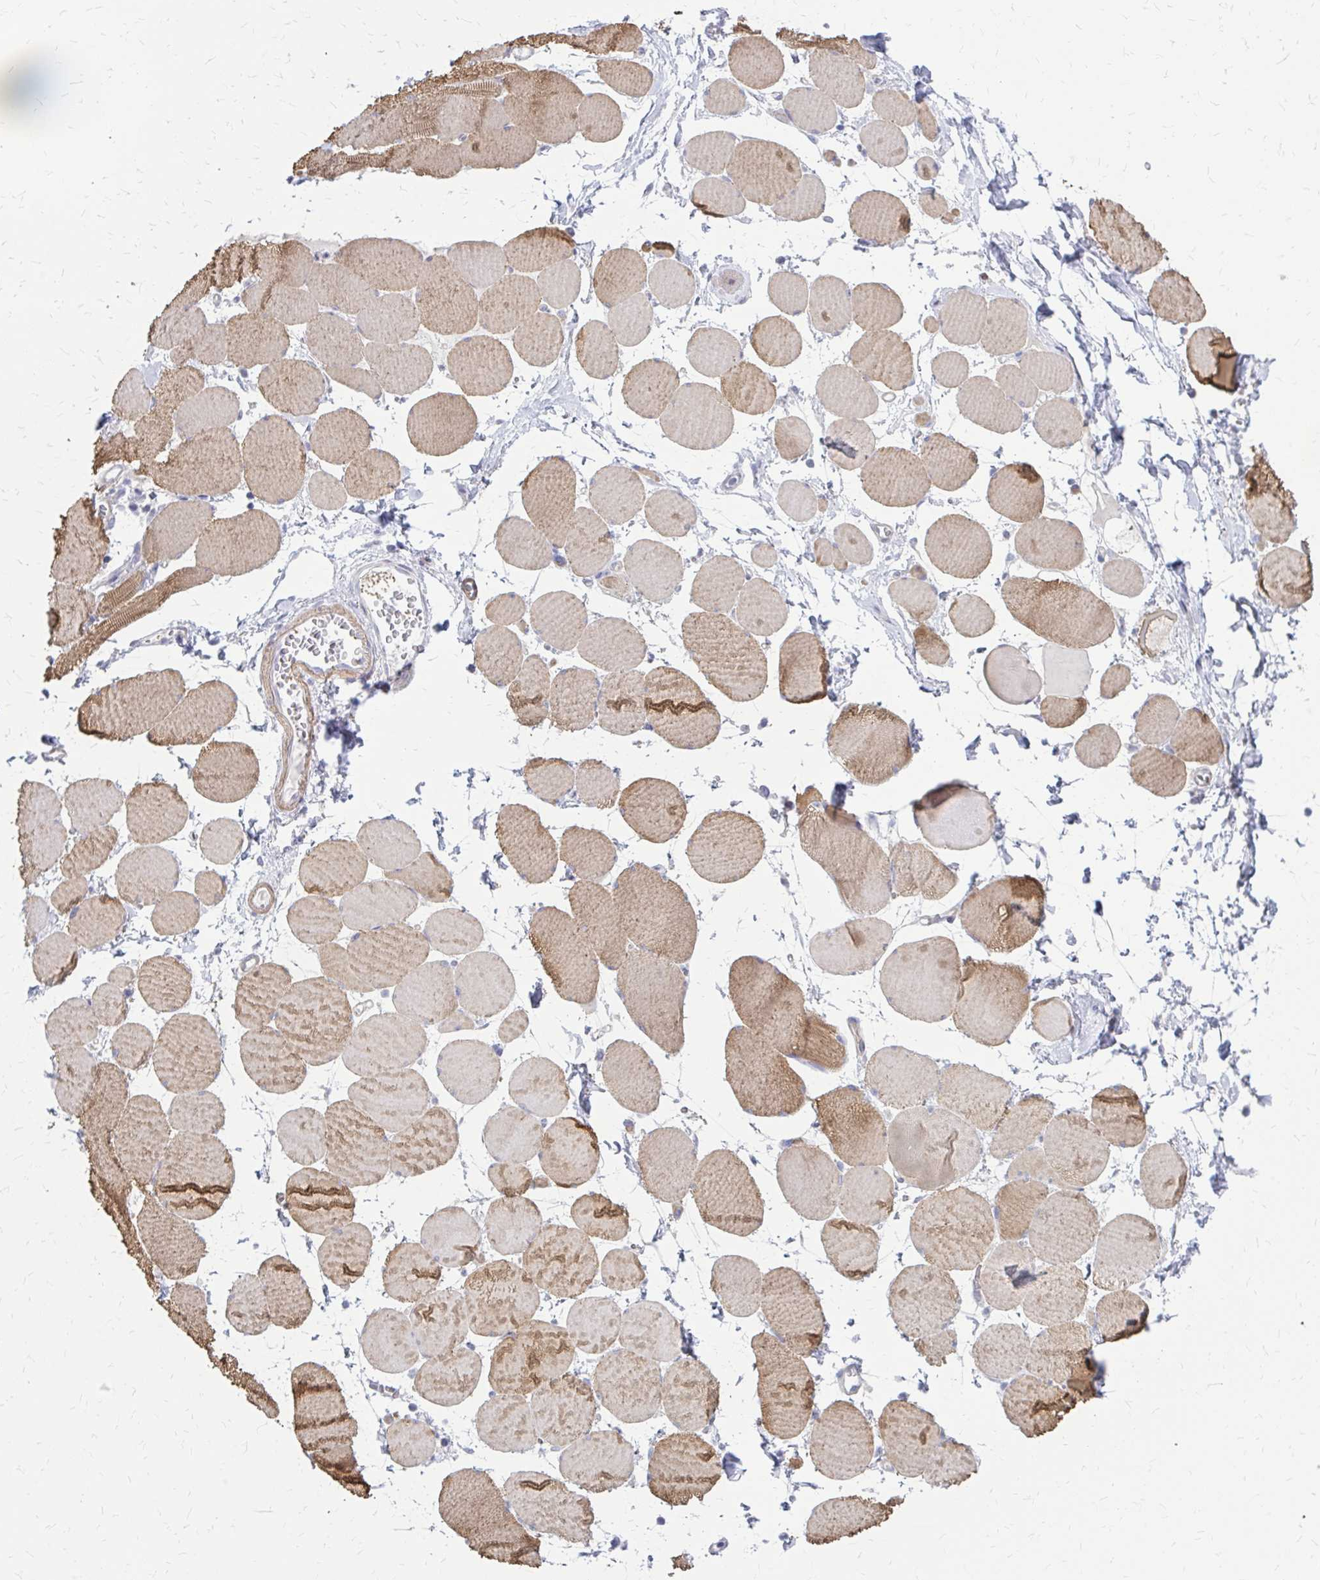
{"staining": {"intensity": "weak", "quantity": "25%-75%", "location": "cytoplasmic/membranous"}, "tissue": "skeletal muscle", "cell_type": "Myocytes", "image_type": "normal", "snomed": [{"axis": "morphology", "description": "Normal tissue, NOS"}, {"axis": "topography", "description": "Skeletal muscle"}], "caption": "This is an image of IHC staining of unremarkable skeletal muscle, which shows weak expression in the cytoplasmic/membranous of myocytes.", "gene": "GLYATL2", "patient": {"sex": "female", "age": 75}}